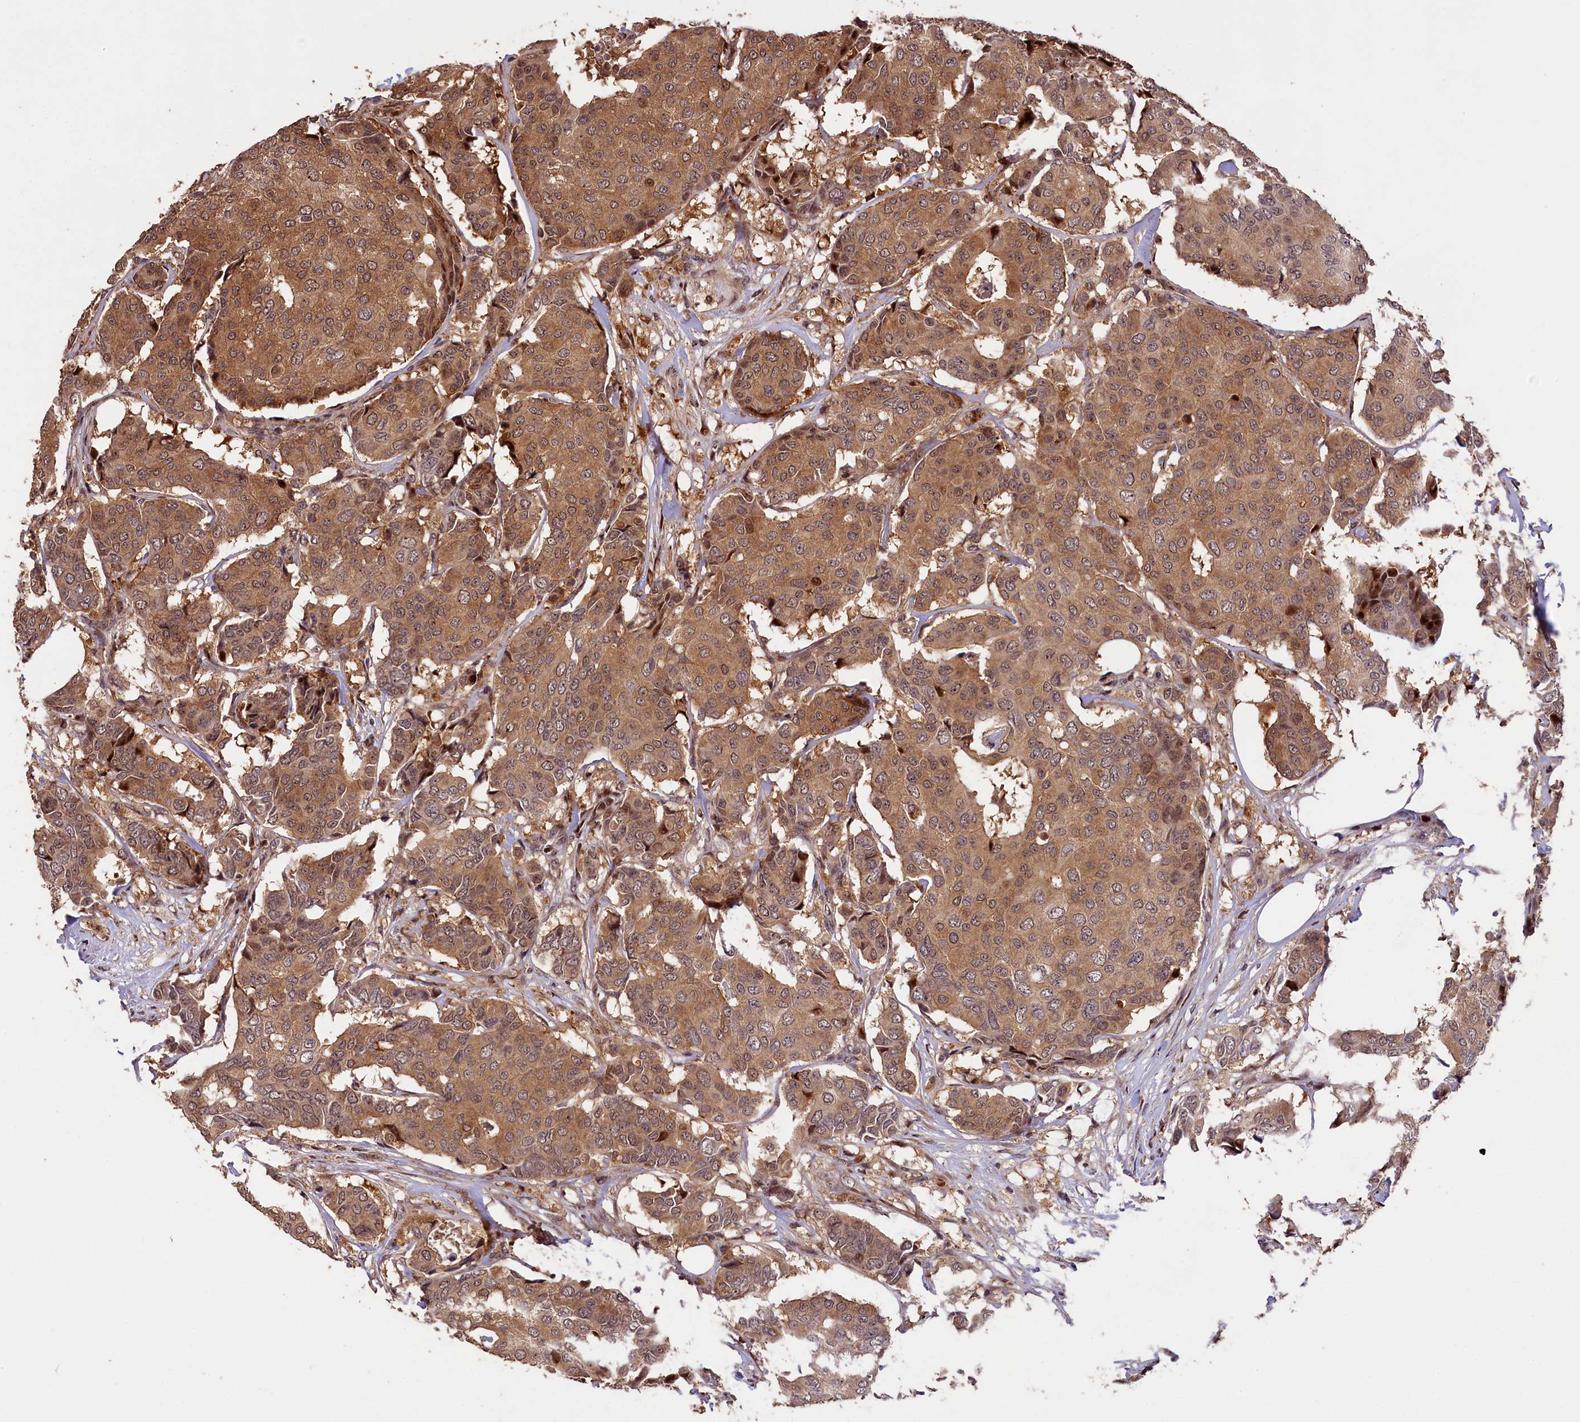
{"staining": {"intensity": "moderate", "quantity": ">75%", "location": "cytoplasmic/membranous,nuclear"}, "tissue": "breast cancer", "cell_type": "Tumor cells", "image_type": "cancer", "snomed": [{"axis": "morphology", "description": "Duct carcinoma"}, {"axis": "topography", "description": "Breast"}], "caption": "Immunohistochemical staining of breast cancer (invasive ductal carcinoma) shows moderate cytoplasmic/membranous and nuclear protein positivity in approximately >75% of tumor cells.", "gene": "PHAF1", "patient": {"sex": "female", "age": 75}}